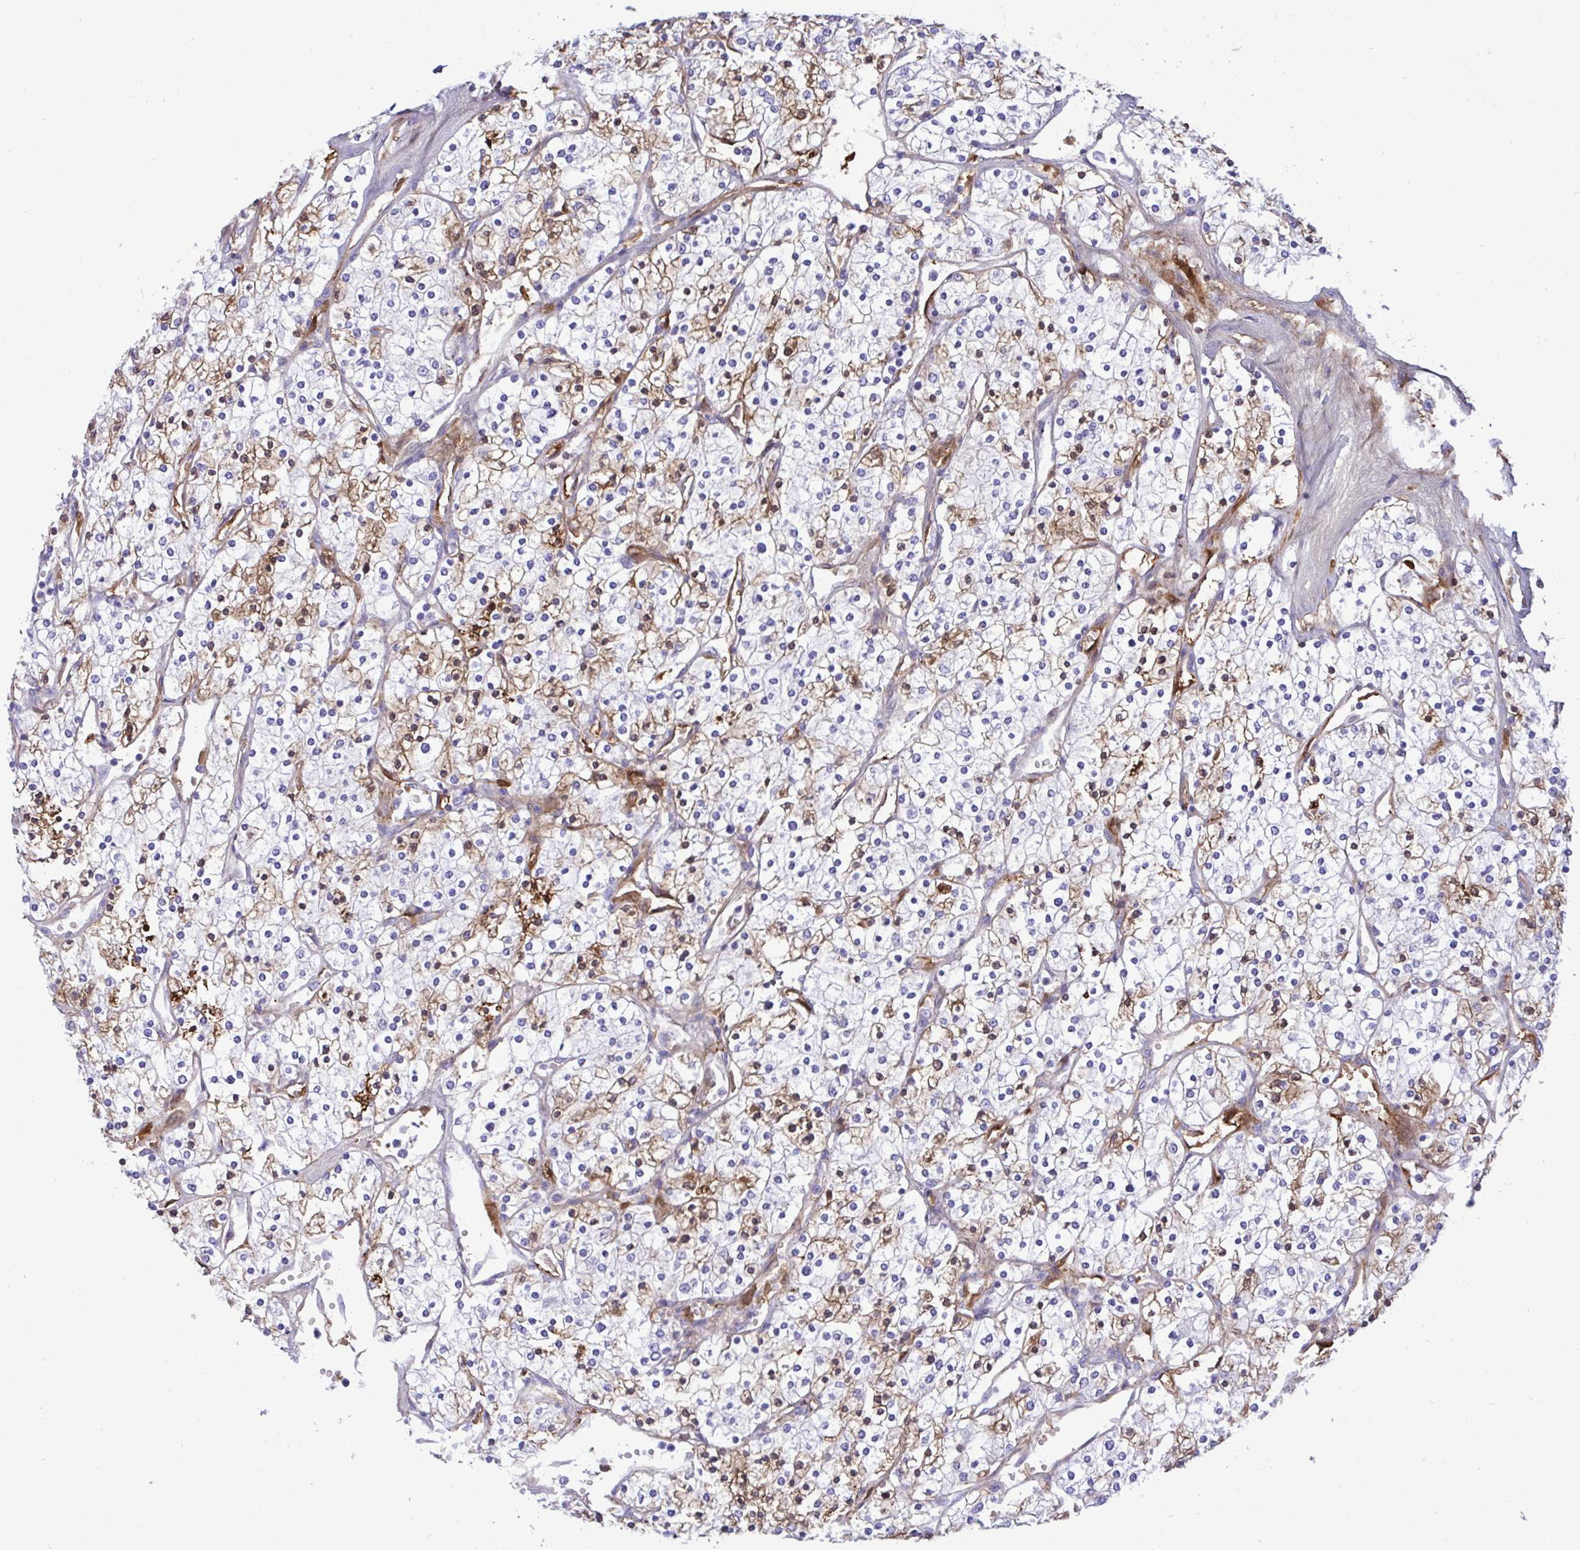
{"staining": {"intensity": "moderate", "quantity": "25%-75%", "location": "cytoplasmic/membranous"}, "tissue": "renal cancer", "cell_type": "Tumor cells", "image_type": "cancer", "snomed": [{"axis": "morphology", "description": "Adenocarcinoma, NOS"}, {"axis": "topography", "description": "Kidney"}], "caption": "Protein expression analysis of human adenocarcinoma (renal) reveals moderate cytoplasmic/membranous staining in approximately 25%-75% of tumor cells.", "gene": "F2", "patient": {"sex": "male", "age": 80}}